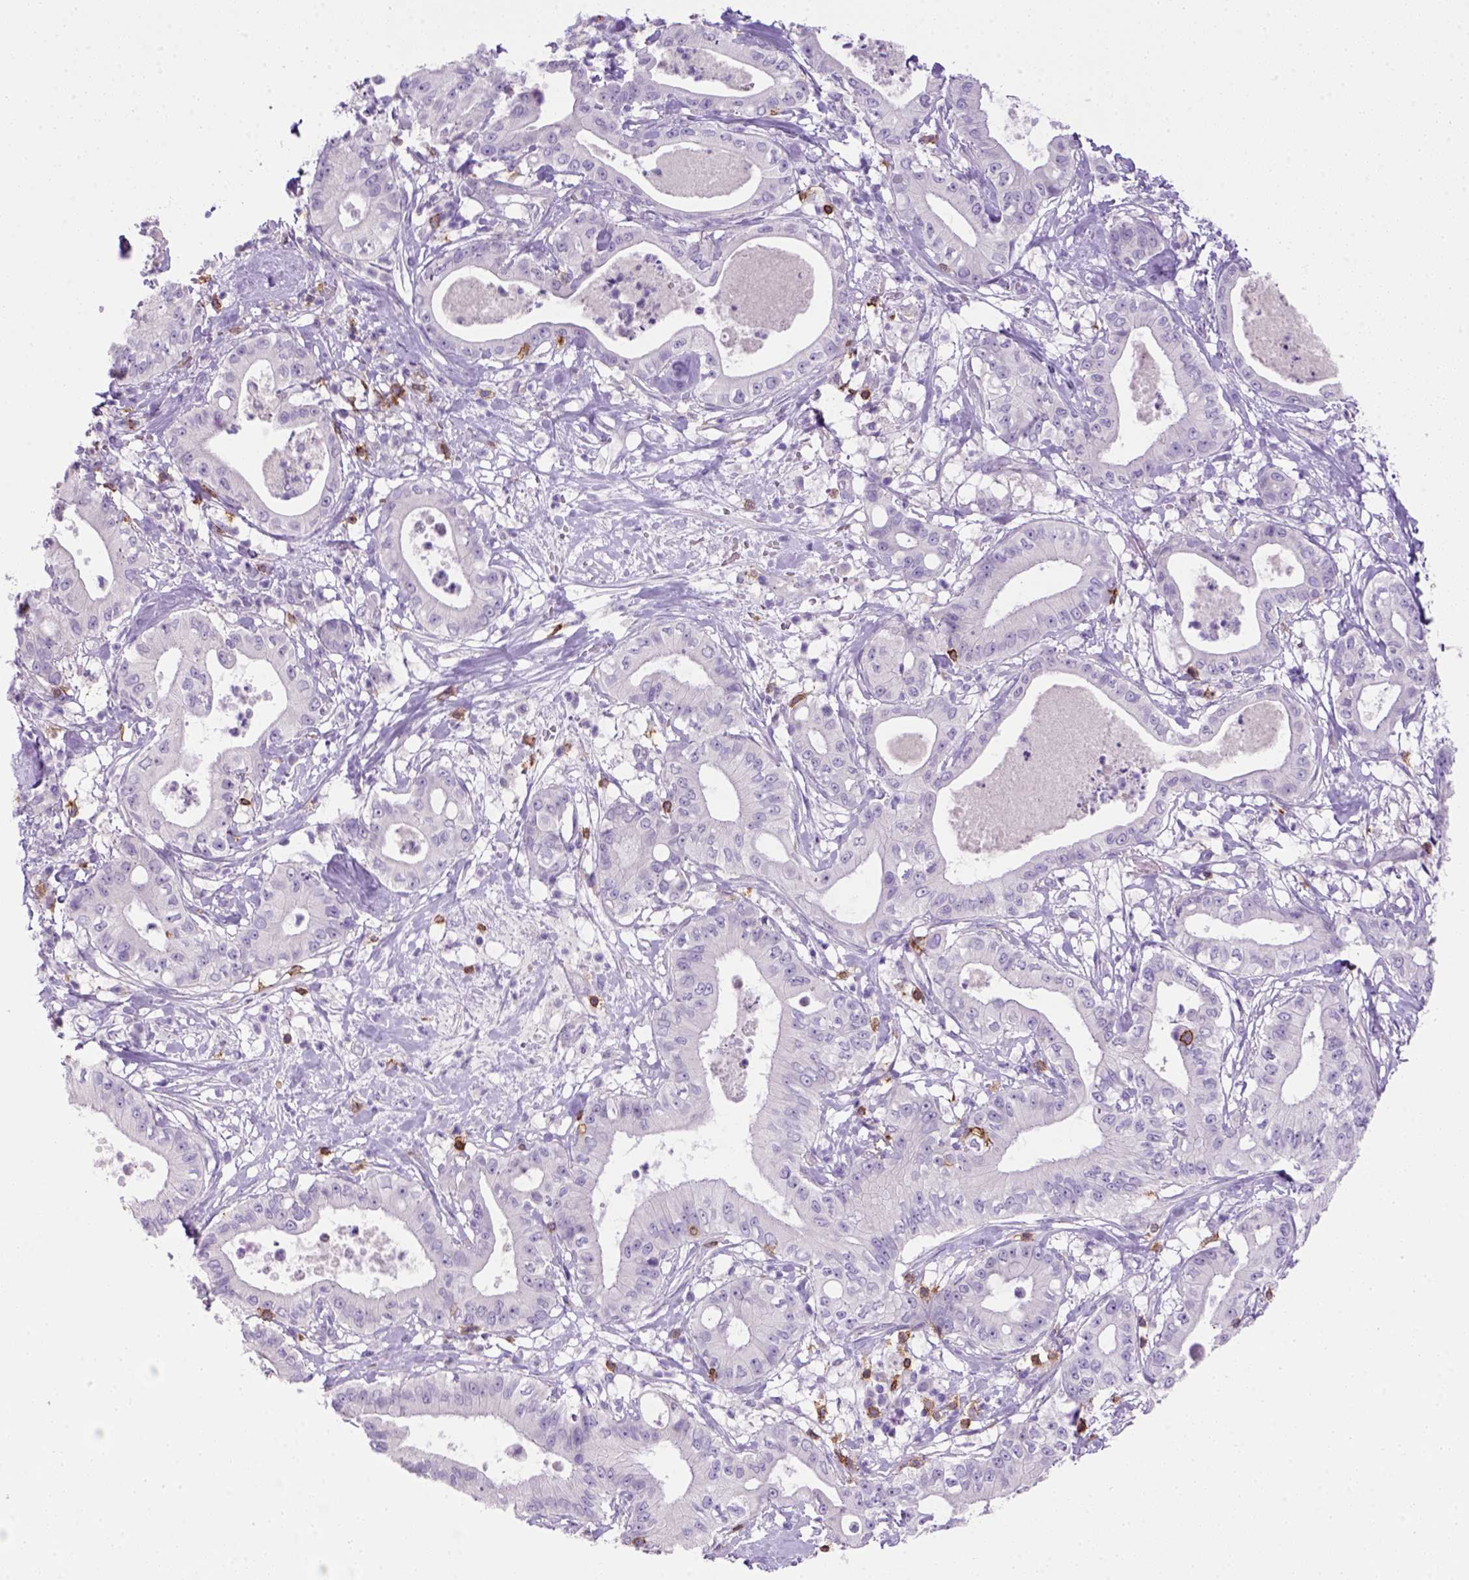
{"staining": {"intensity": "negative", "quantity": "none", "location": "none"}, "tissue": "pancreatic cancer", "cell_type": "Tumor cells", "image_type": "cancer", "snomed": [{"axis": "morphology", "description": "Adenocarcinoma, NOS"}, {"axis": "topography", "description": "Pancreas"}], "caption": "The immunohistochemistry (IHC) histopathology image has no significant expression in tumor cells of pancreatic cancer tissue.", "gene": "CD3E", "patient": {"sex": "male", "age": 71}}